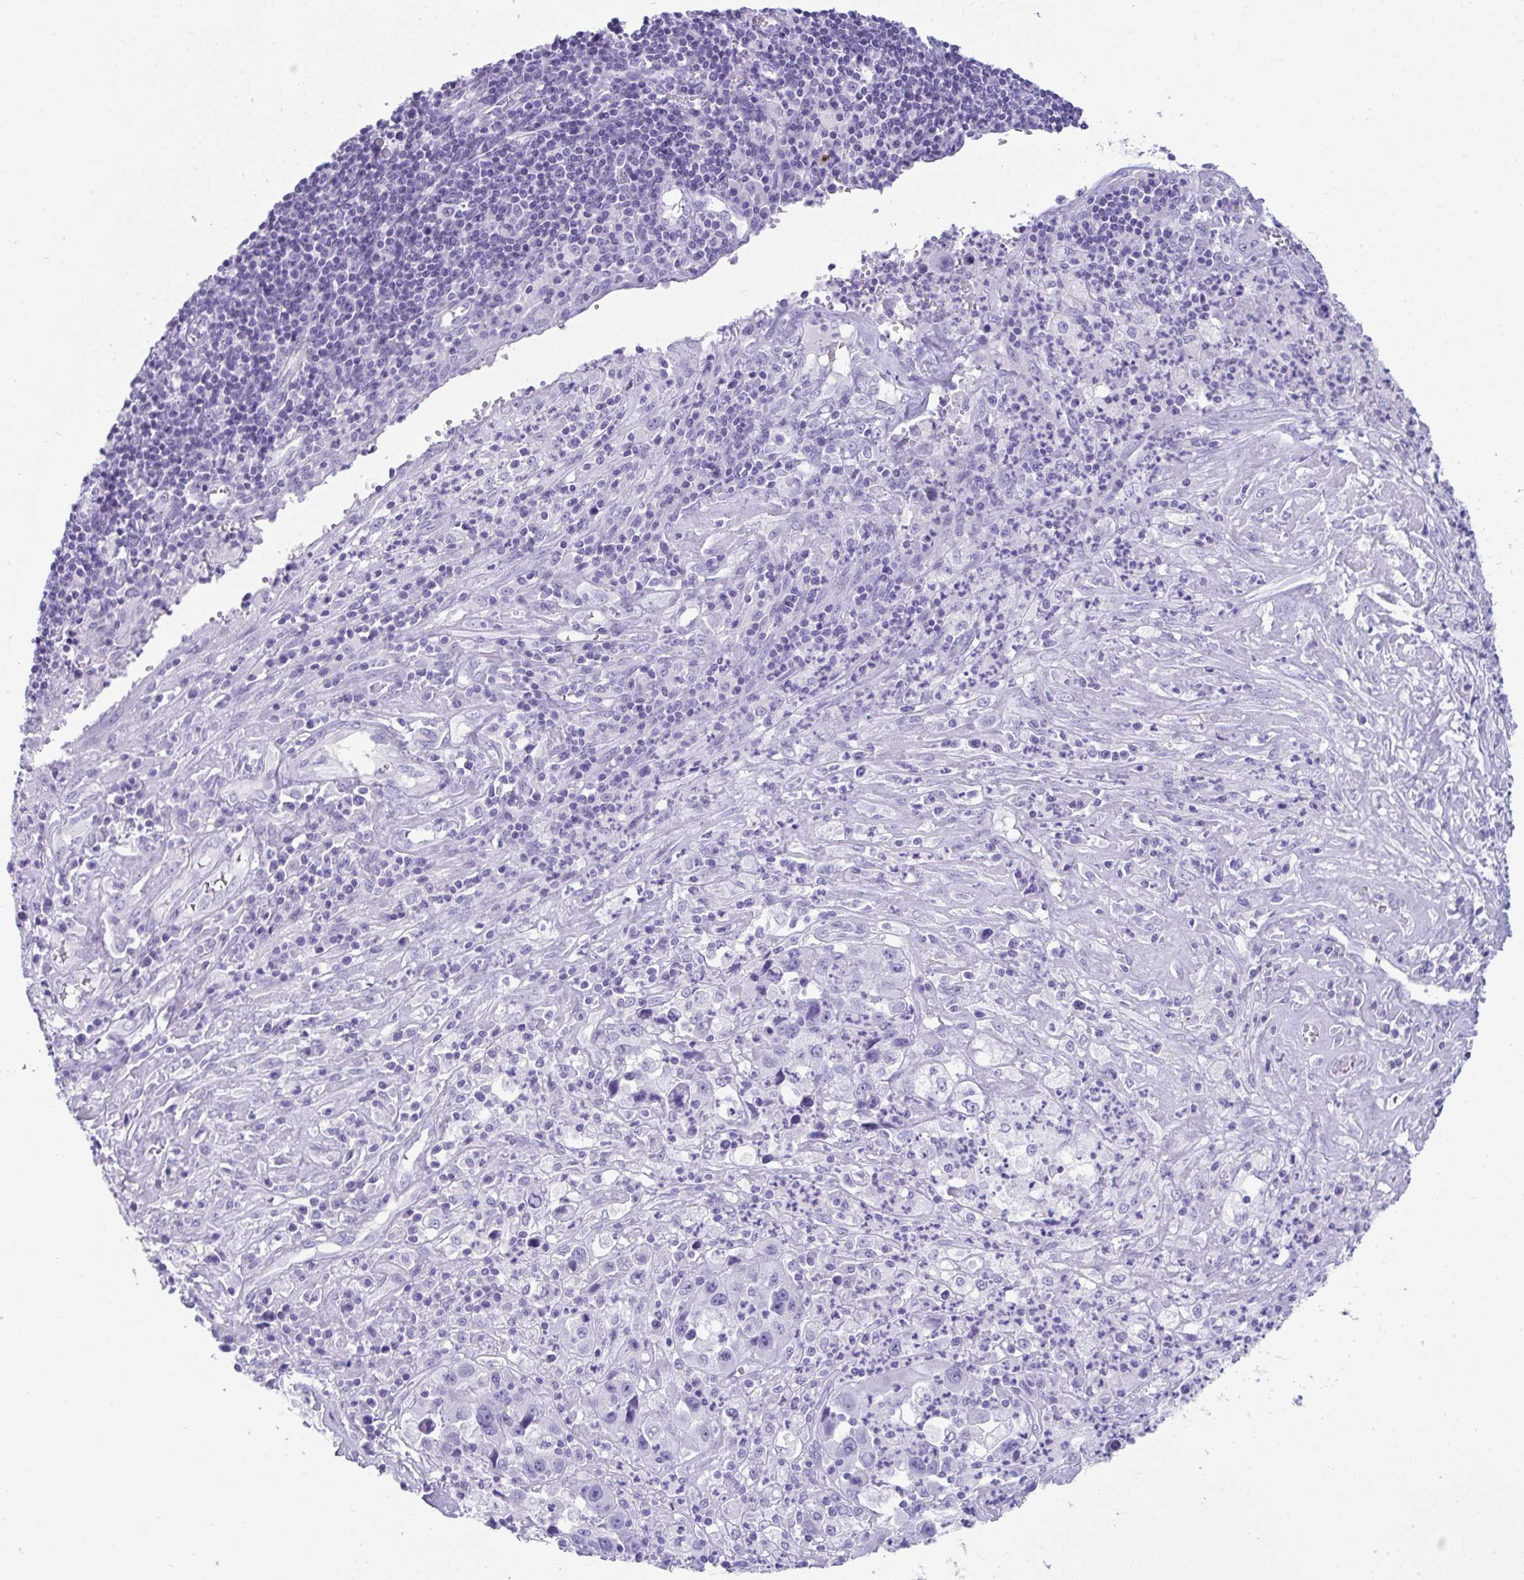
{"staining": {"intensity": "negative", "quantity": "none", "location": "none"}, "tissue": "endometrial cancer", "cell_type": "Tumor cells", "image_type": "cancer", "snomed": [{"axis": "morphology", "description": "Adenocarcinoma, NOS"}, {"axis": "topography", "description": "Uterus"}], "caption": "This photomicrograph is of endometrial cancer (adenocarcinoma) stained with immunohistochemistry to label a protein in brown with the nuclei are counter-stained blue. There is no staining in tumor cells.", "gene": "PSCA", "patient": {"sex": "female", "age": 62}}